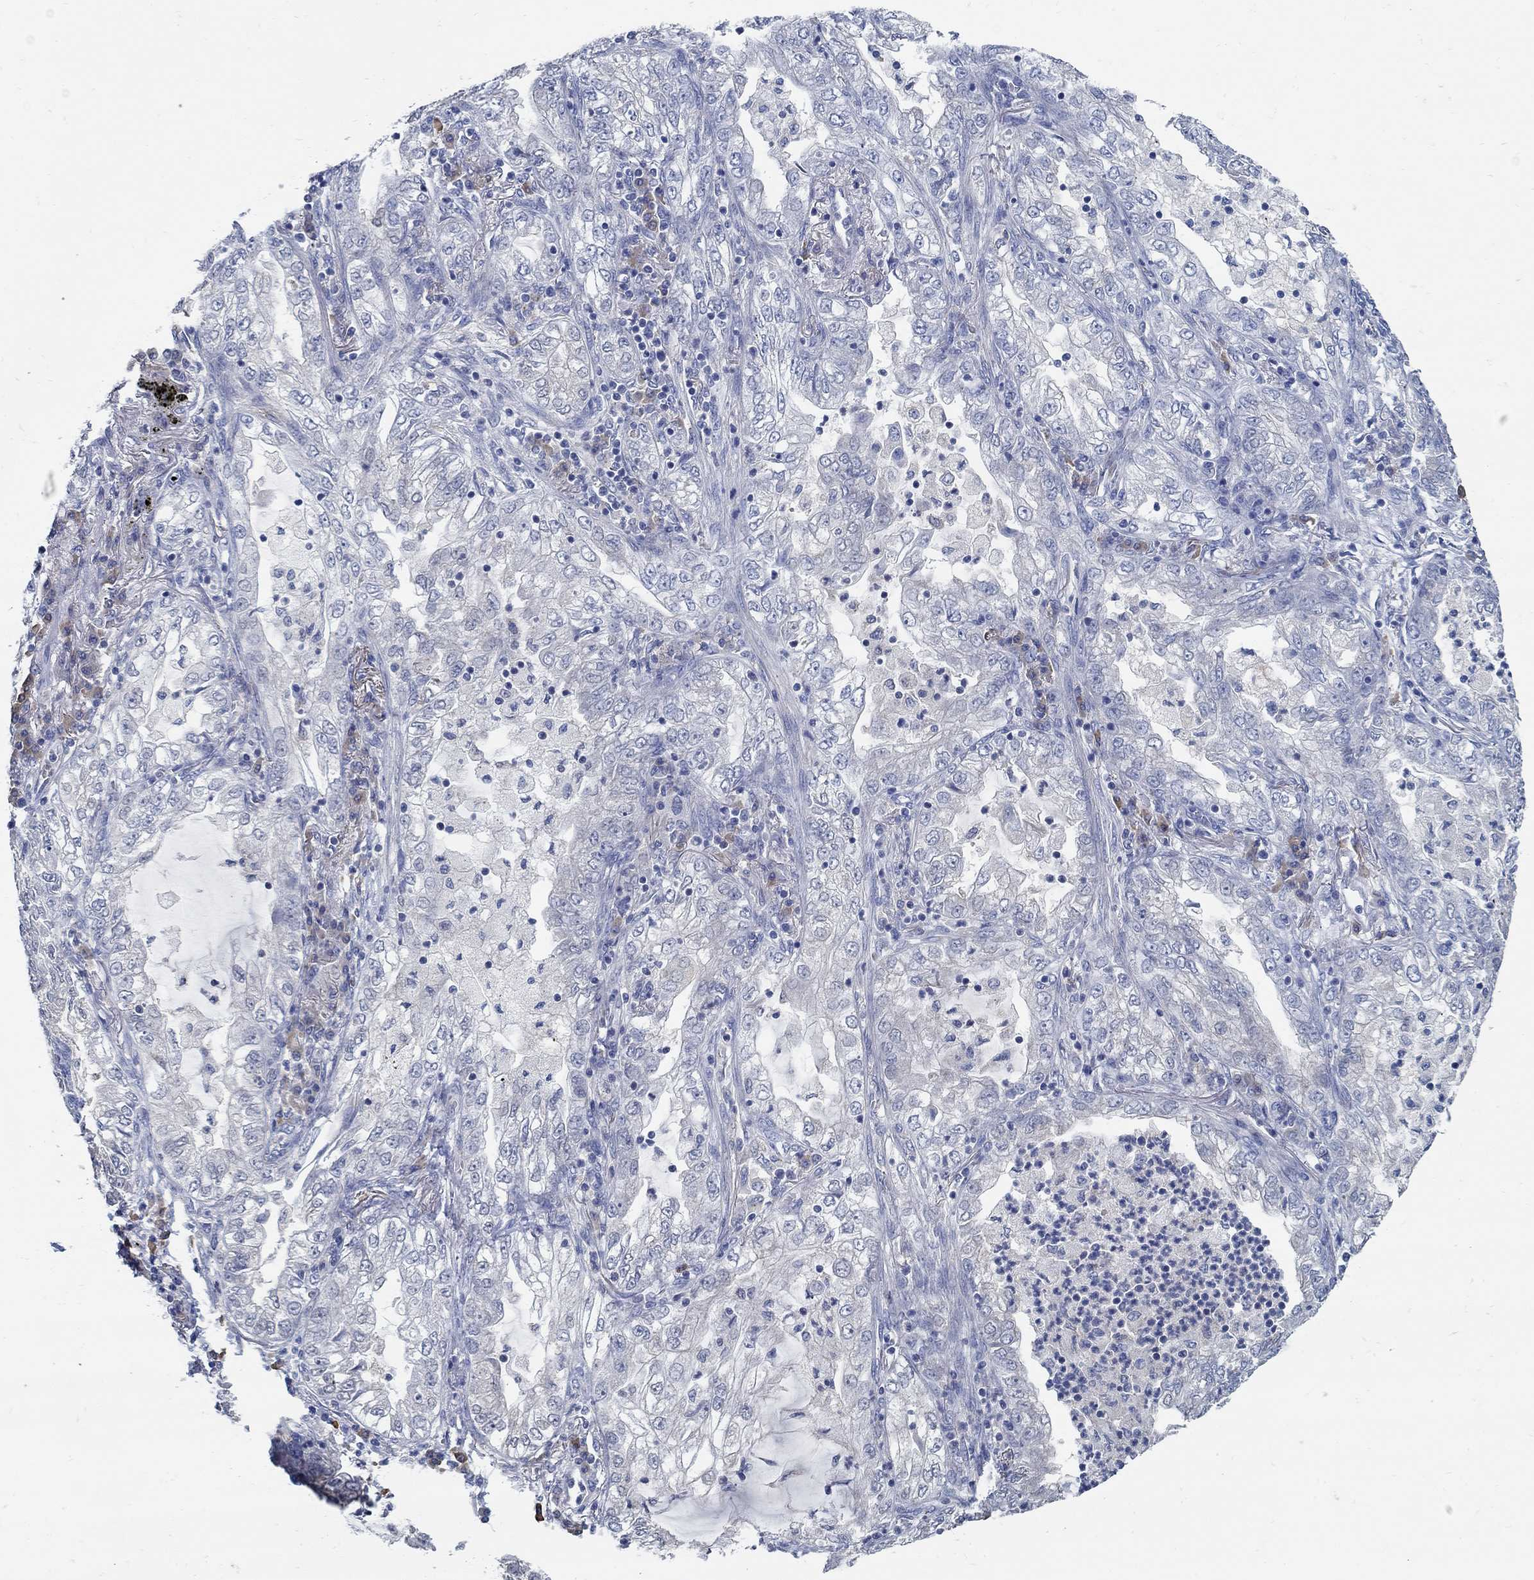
{"staining": {"intensity": "negative", "quantity": "none", "location": "none"}, "tissue": "lung cancer", "cell_type": "Tumor cells", "image_type": "cancer", "snomed": [{"axis": "morphology", "description": "Adenocarcinoma, NOS"}, {"axis": "topography", "description": "Lung"}], "caption": "Protein analysis of lung cancer demonstrates no significant expression in tumor cells.", "gene": "PCDH11X", "patient": {"sex": "female", "age": 73}}